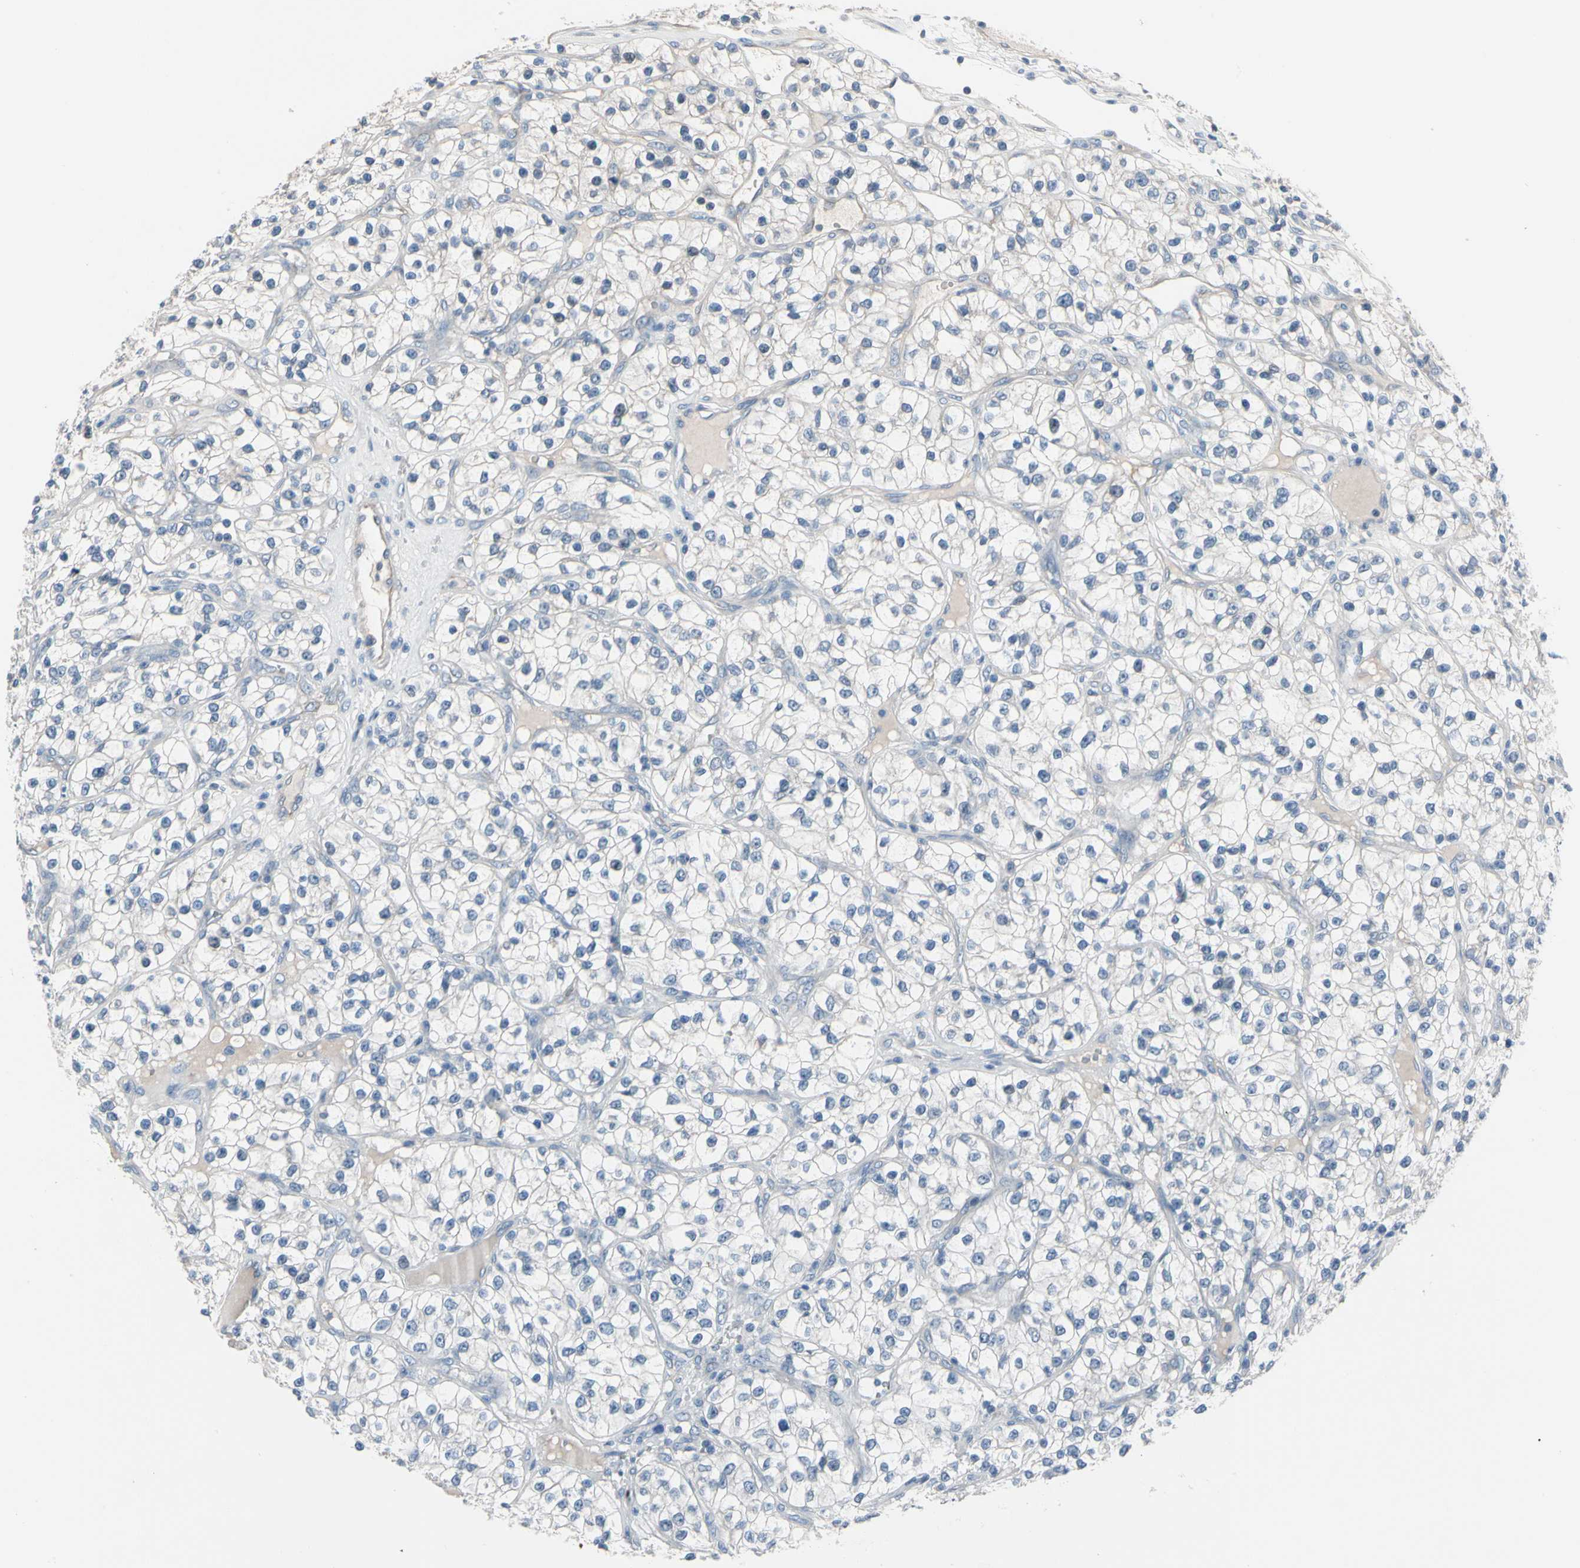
{"staining": {"intensity": "negative", "quantity": "none", "location": "none"}, "tissue": "renal cancer", "cell_type": "Tumor cells", "image_type": "cancer", "snomed": [{"axis": "morphology", "description": "Adenocarcinoma, NOS"}, {"axis": "topography", "description": "Kidney"}], "caption": "Immunohistochemistry histopathology image of neoplastic tissue: renal adenocarcinoma stained with DAB (3,3'-diaminobenzidine) exhibits no significant protein positivity in tumor cells.", "gene": "PGR", "patient": {"sex": "female", "age": 57}}